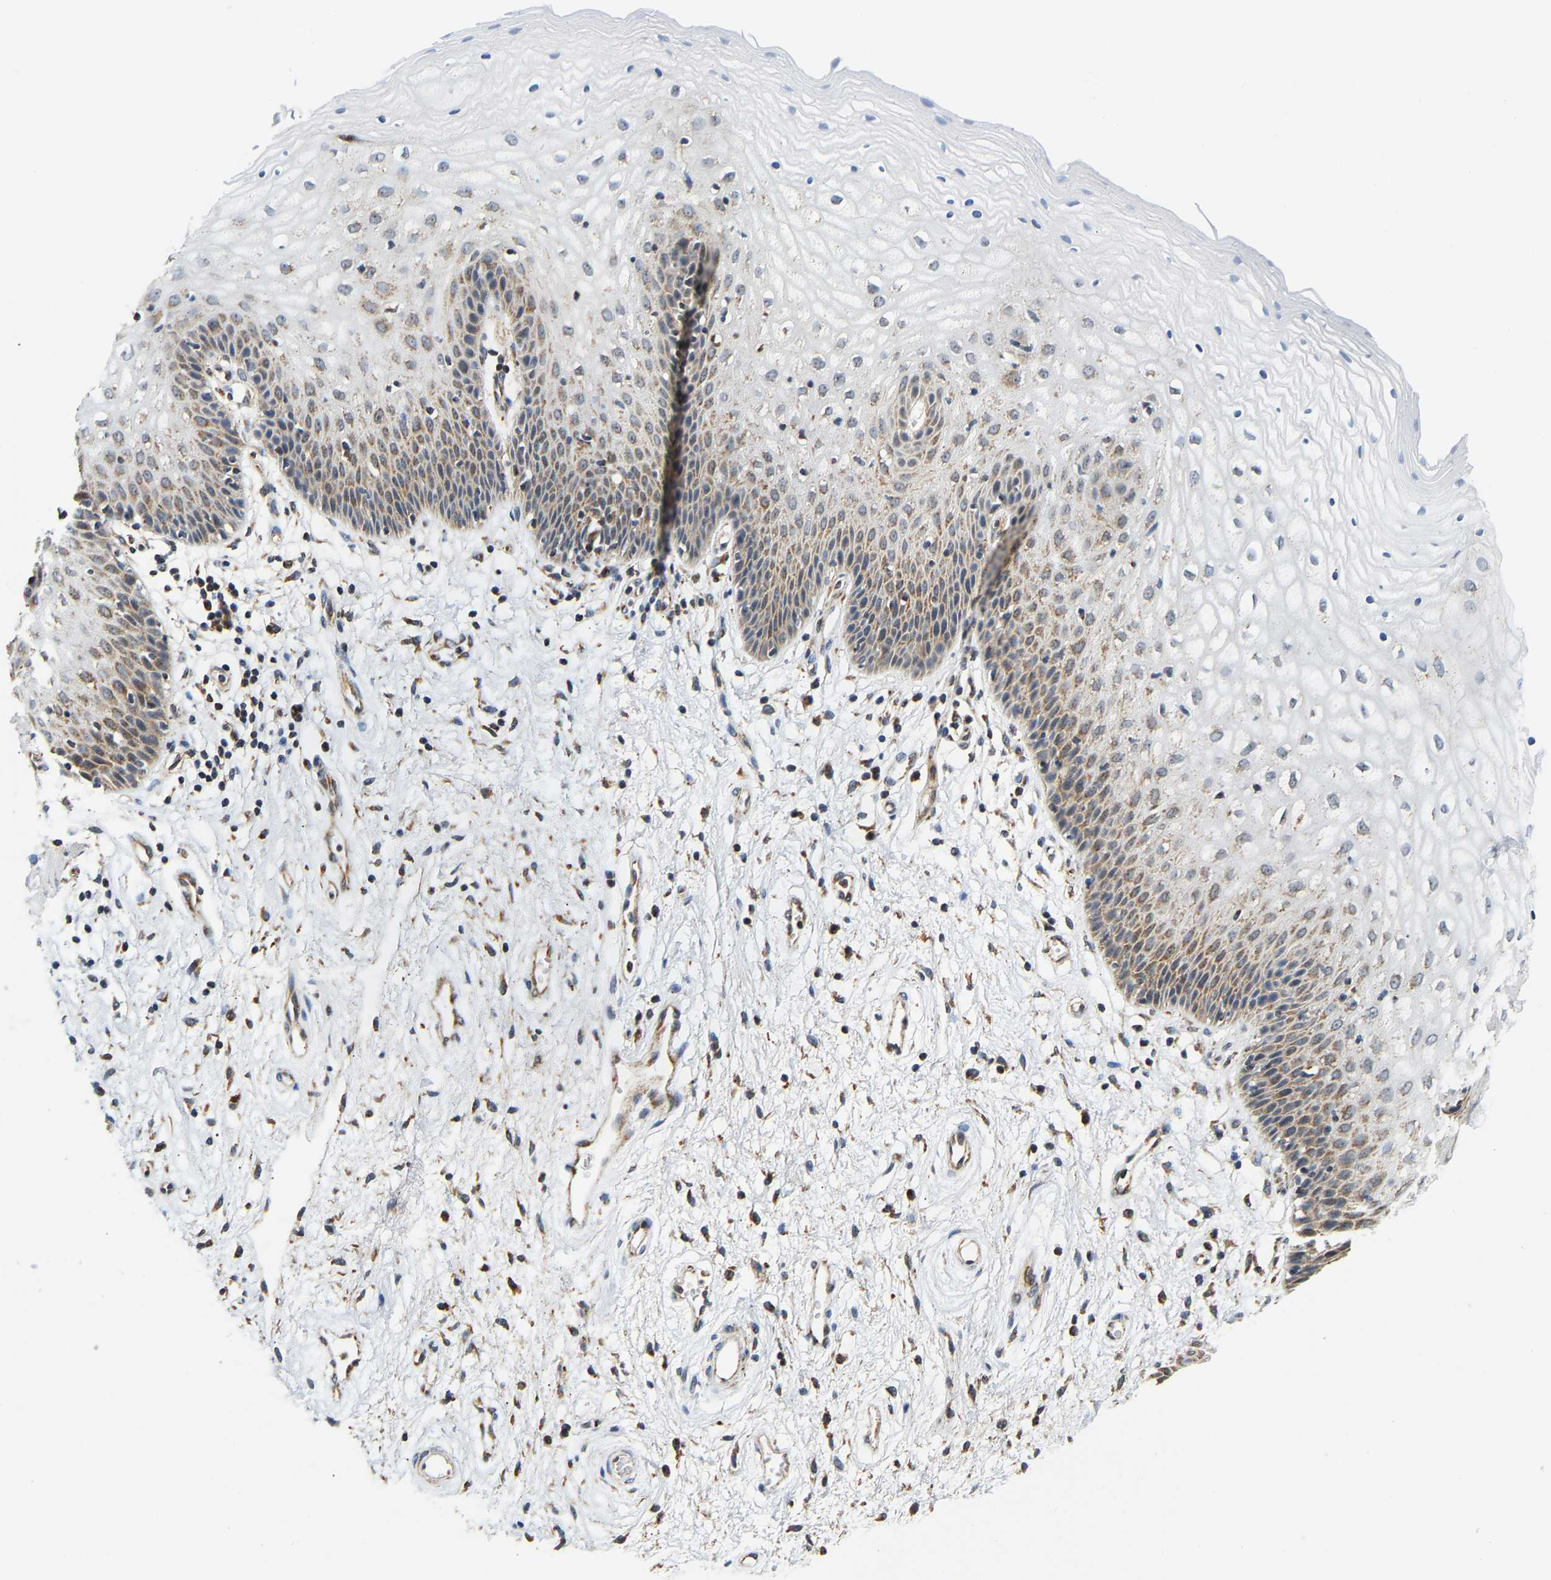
{"staining": {"intensity": "weak", "quantity": ">75%", "location": "cytoplasmic/membranous"}, "tissue": "vagina", "cell_type": "Squamous epithelial cells", "image_type": "normal", "snomed": [{"axis": "morphology", "description": "Normal tissue, NOS"}, {"axis": "topography", "description": "Vagina"}], "caption": "Vagina stained for a protein shows weak cytoplasmic/membranous positivity in squamous epithelial cells. (brown staining indicates protein expression, while blue staining denotes nuclei).", "gene": "GIMAP7", "patient": {"sex": "female", "age": 34}}